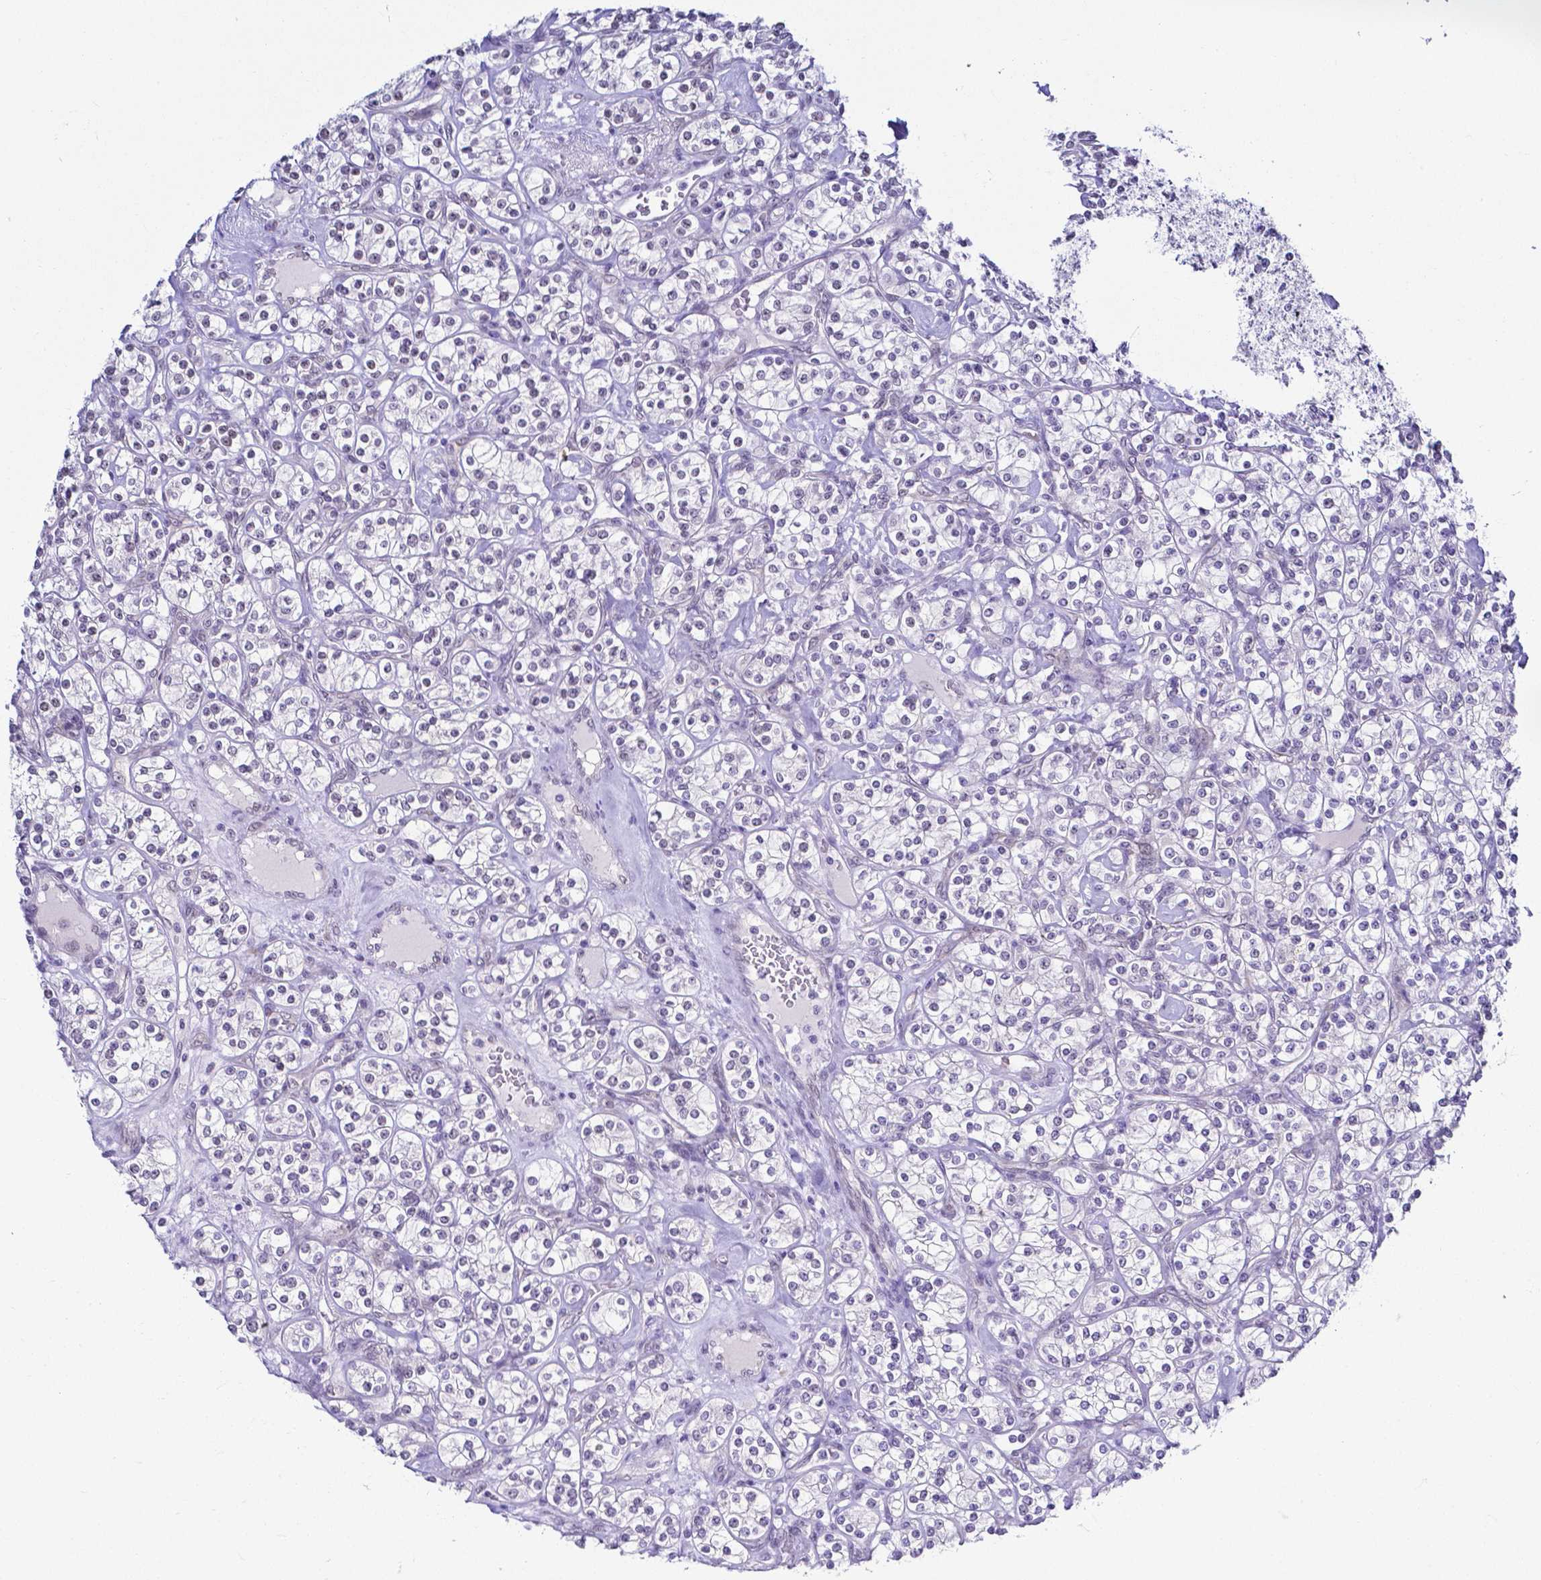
{"staining": {"intensity": "negative", "quantity": "none", "location": "none"}, "tissue": "renal cancer", "cell_type": "Tumor cells", "image_type": "cancer", "snomed": [{"axis": "morphology", "description": "Adenocarcinoma, NOS"}, {"axis": "topography", "description": "Kidney"}], "caption": "Immunohistochemistry (IHC) photomicrograph of neoplastic tissue: renal cancer (adenocarcinoma) stained with DAB (3,3'-diaminobenzidine) exhibits no significant protein staining in tumor cells.", "gene": "FAM83G", "patient": {"sex": "male", "age": 77}}